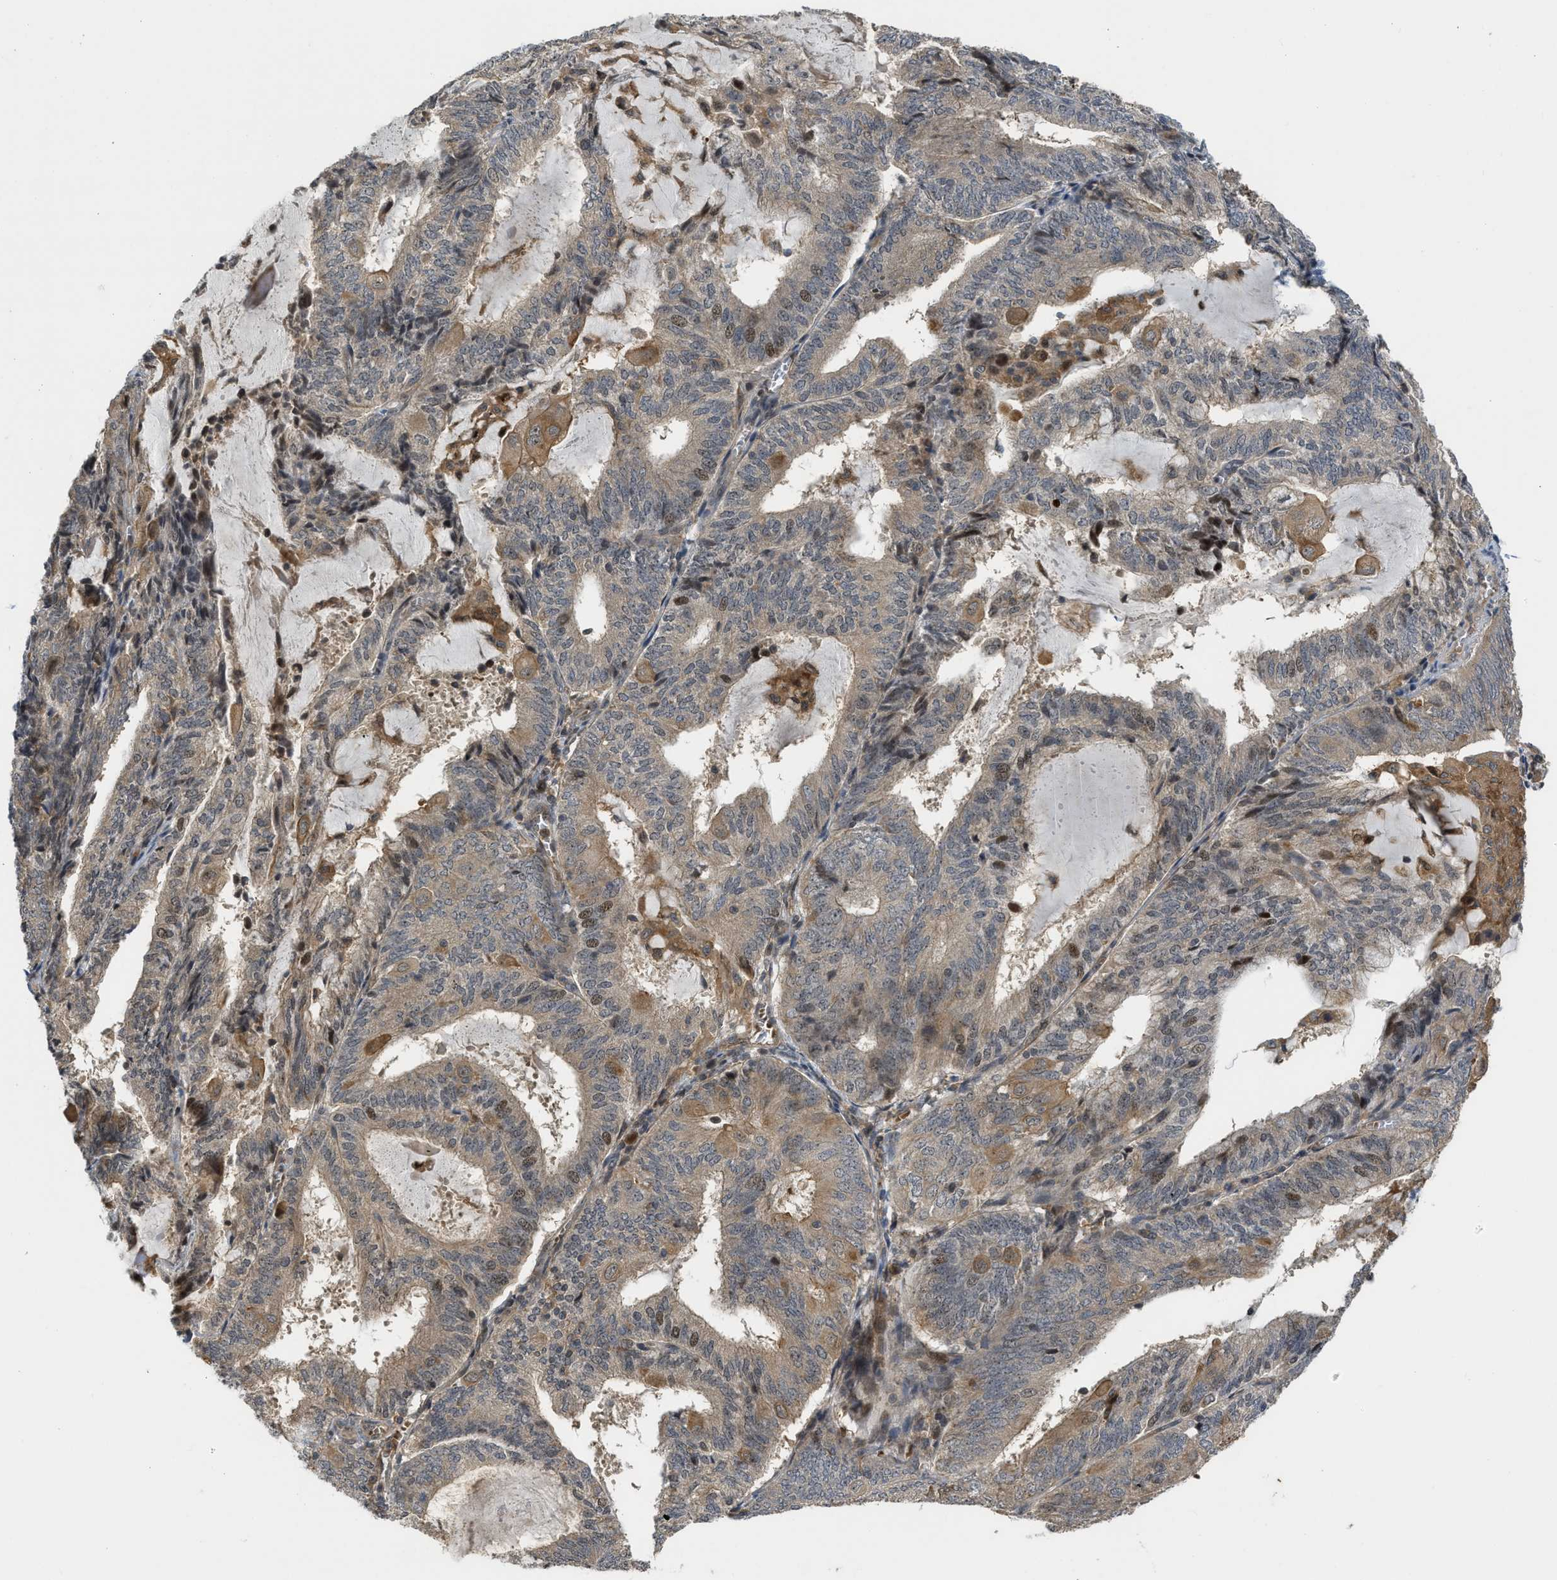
{"staining": {"intensity": "moderate", "quantity": ">75%", "location": "cytoplasmic/membranous,nuclear"}, "tissue": "endometrial cancer", "cell_type": "Tumor cells", "image_type": "cancer", "snomed": [{"axis": "morphology", "description": "Adenocarcinoma, NOS"}, {"axis": "topography", "description": "Endometrium"}], "caption": "Endometrial adenocarcinoma tissue reveals moderate cytoplasmic/membranous and nuclear positivity in approximately >75% of tumor cells, visualized by immunohistochemistry.", "gene": "DNAJC28", "patient": {"sex": "female", "age": 81}}